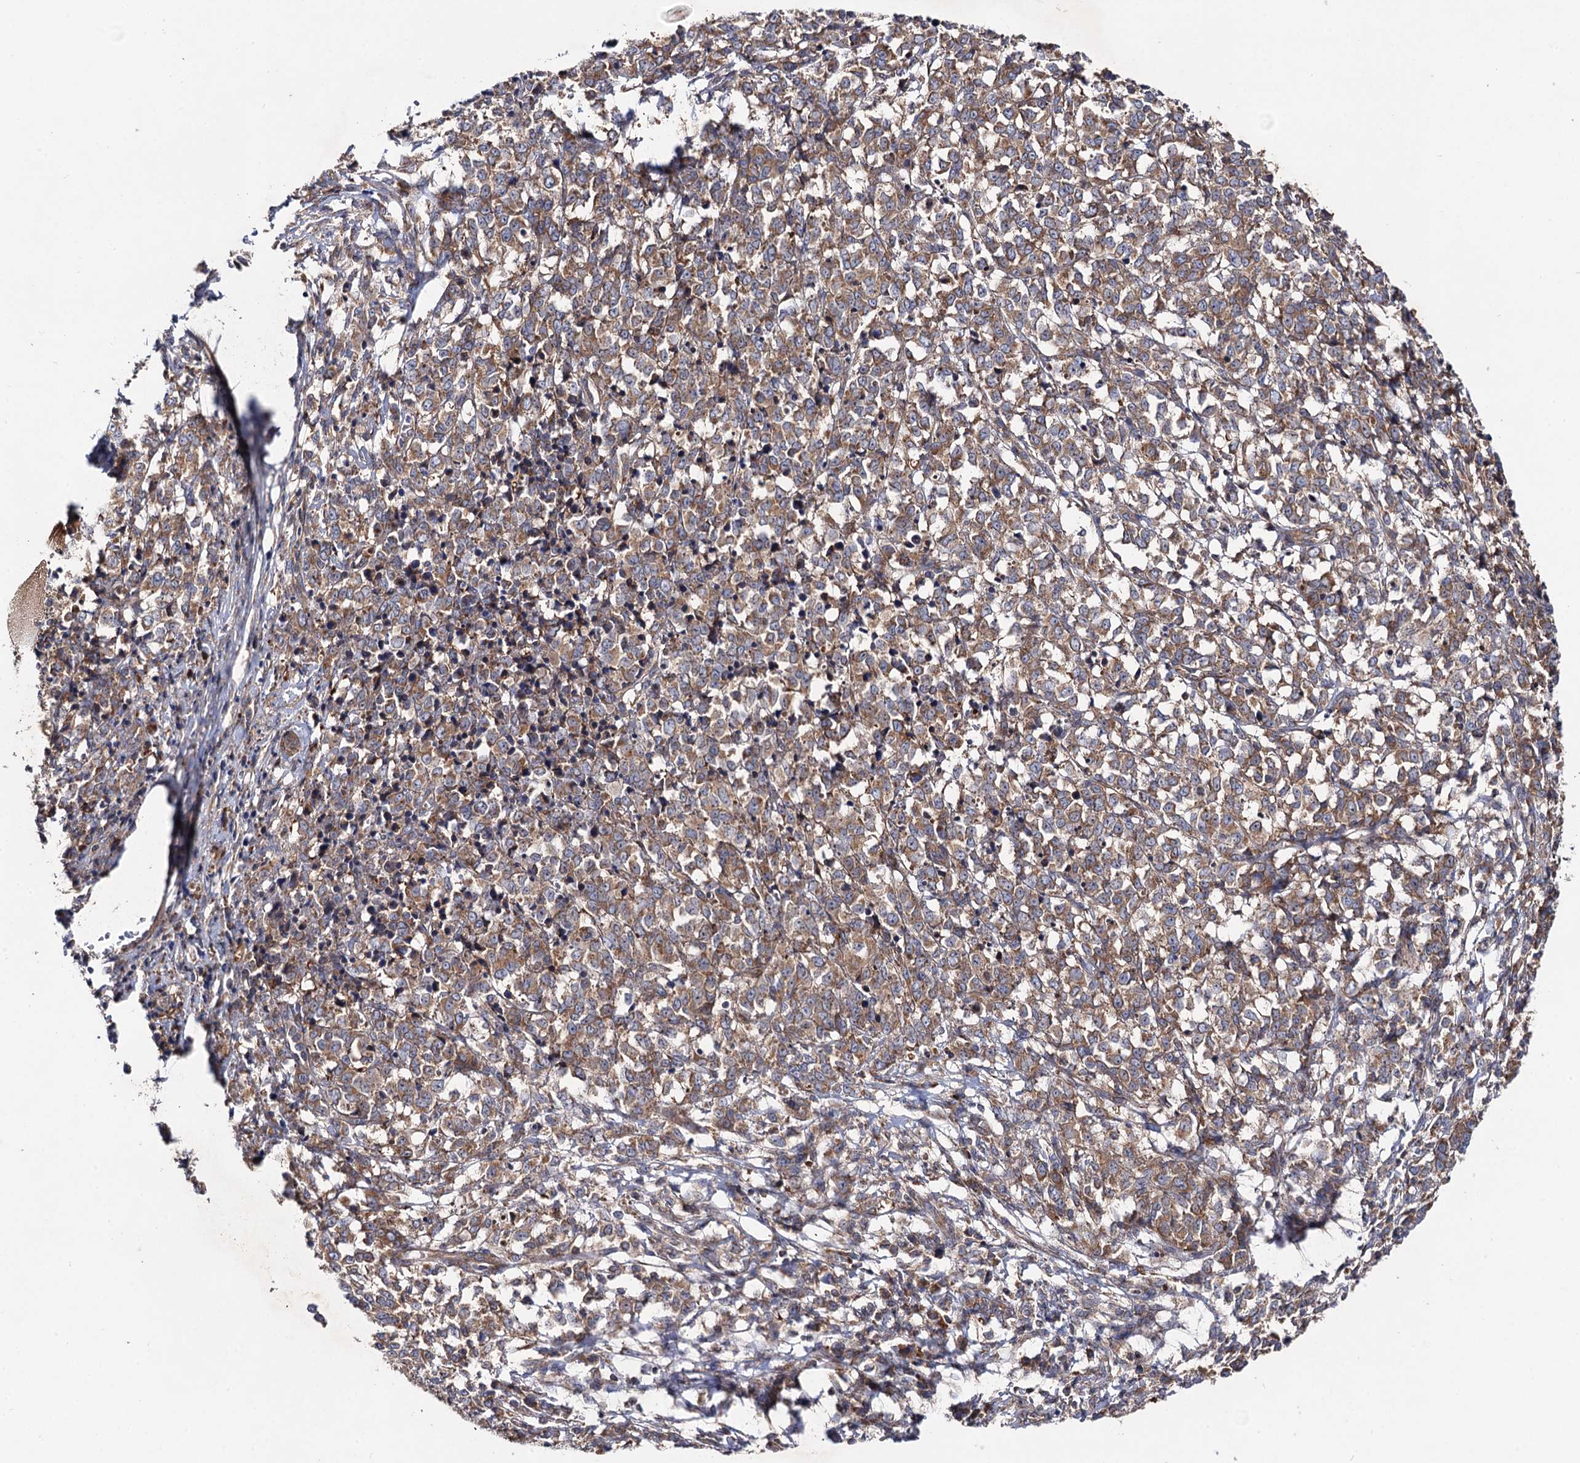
{"staining": {"intensity": "moderate", "quantity": ">75%", "location": "cytoplasmic/membranous"}, "tissue": "melanoma", "cell_type": "Tumor cells", "image_type": "cancer", "snomed": [{"axis": "morphology", "description": "Malignant melanoma, NOS"}, {"axis": "topography", "description": "Skin"}], "caption": "Immunohistochemical staining of human malignant melanoma exhibits medium levels of moderate cytoplasmic/membranous positivity in about >75% of tumor cells. (DAB (3,3'-diaminobenzidine) = brown stain, brightfield microscopy at high magnification).", "gene": "DYDC1", "patient": {"sex": "female", "age": 72}}